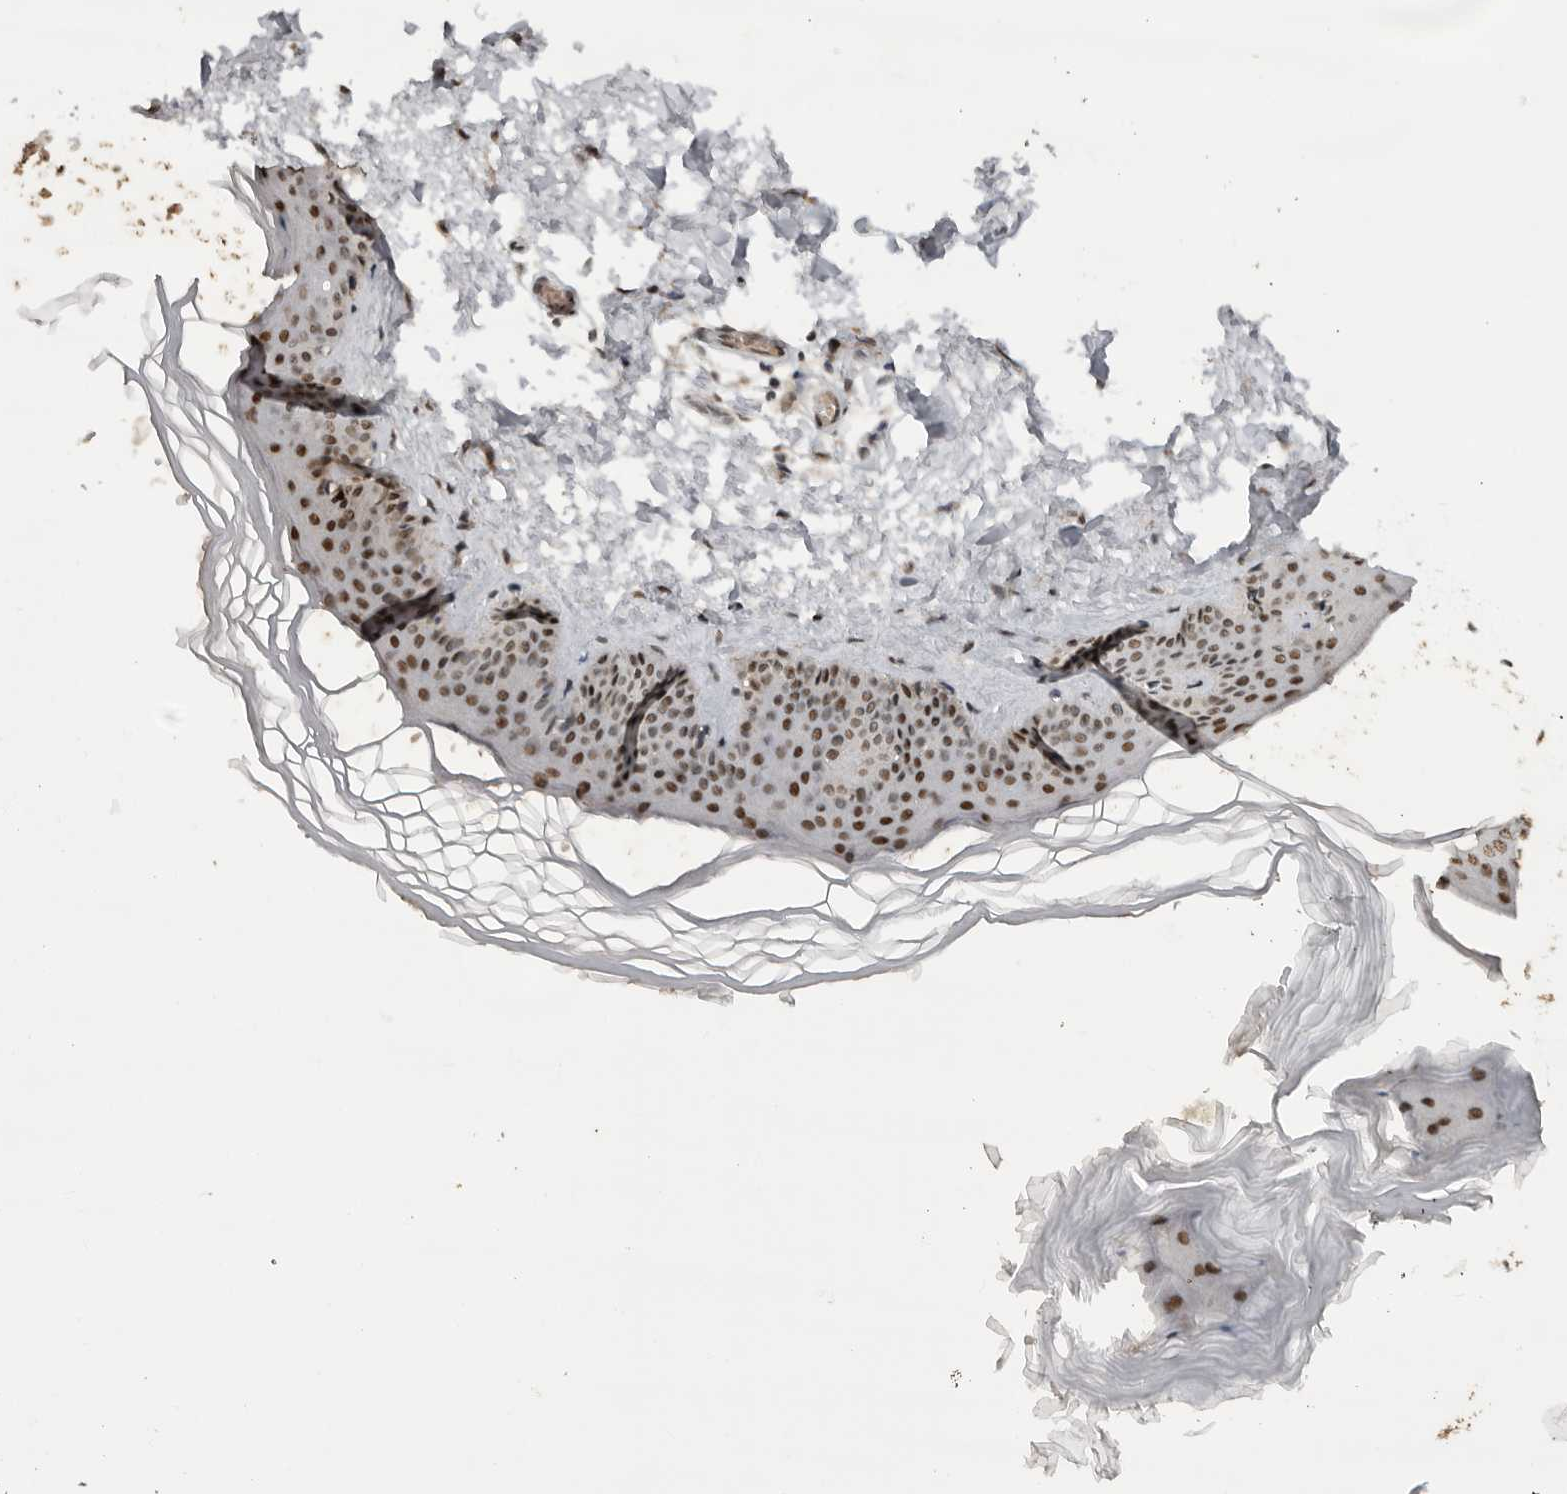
{"staining": {"intensity": "moderate", "quantity": ">75%", "location": "nuclear"}, "tissue": "skin", "cell_type": "Fibroblasts", "image_type": "normal", "snomed": [{"axis": "morphology", "description": "Normal tissue, NOS"}, {"axis": "topography", "description": "Skin"}], "caption": "A micrograph of human skin stained for a protein shows moderate nuclear brown staining in fibroblasts. Ihc stains the protein in brown and the nuclei are stained blue.", "gene": "PPP1R10", "patient": {"sex": "female", "age": 27}}